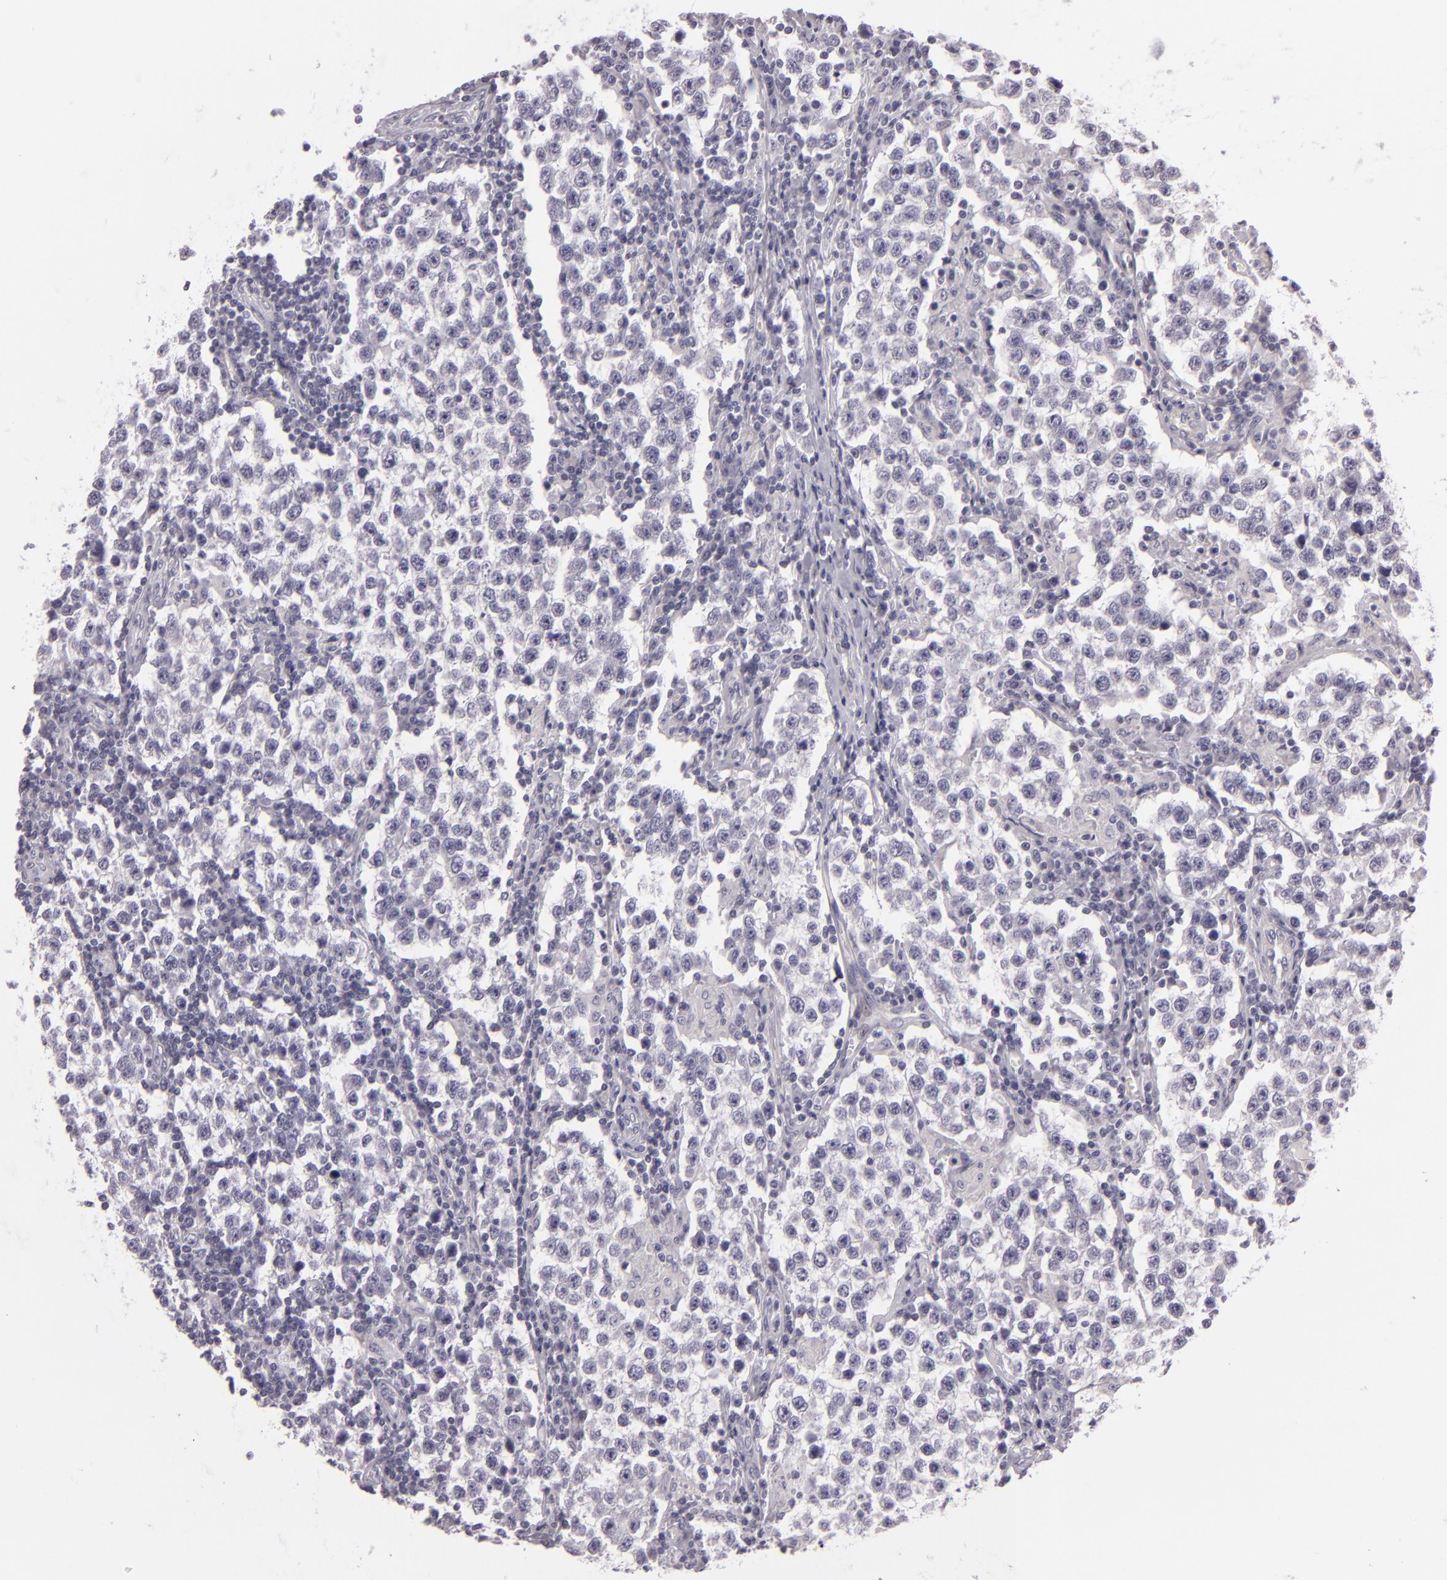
{"staining": {"intensity": "negative", "quantity": "none", "location": "none"}, "tissue": "testis cancer", "cell_type": "Tumor cells", "image_type": "cancer", "snomed": [{"axis": "morphology", "description": "Seminoma, NOS"}, {"axis": "topography", "description": "Testis"}], "caption": "DAB (3,3'-diaminobenzidine) immunohistochemical staining of human testis cancer (seminoma) displays no significant expression in tumor cells.", "gene": "EGFL6", "patient": {"sex": "male", "age": 36}}